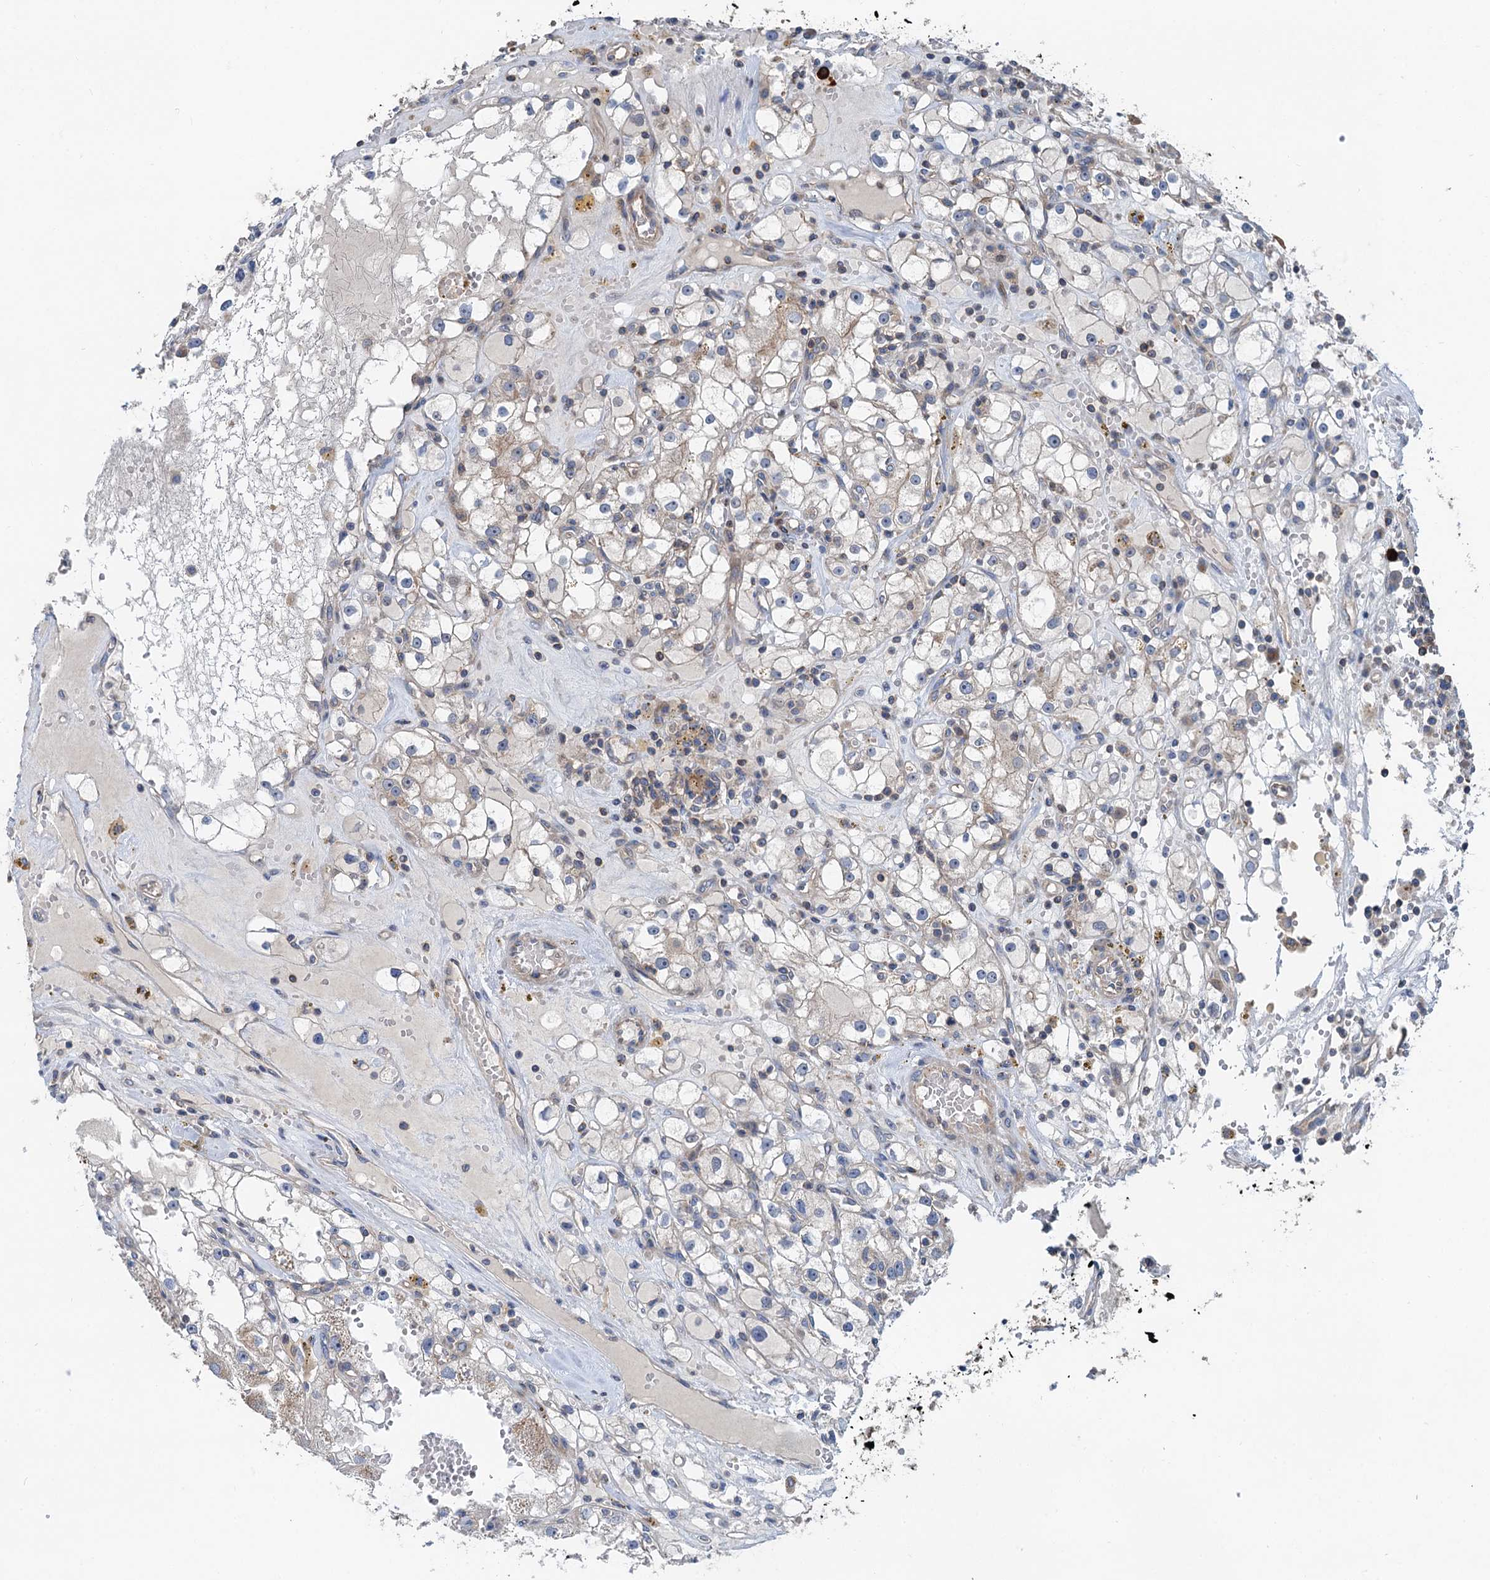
{"staining": {"intensity": "negative", "quantity": "none", "location": "none"}, "tissue": "renal cancer", "cell_type": "Tumor cells", "image_type": "cancer", "snomed": [{"axis": "morphology", "description": "Adenocarcinoma, NOS"}, {"axis": "topography", "description": "Kidney"}], "caption": "Renal adenocarcinoma stained for a protein using IHC shows no staining tumor cells.", "gene": "ANKRD26", "patient": {"sex": "male", "age": 56}}